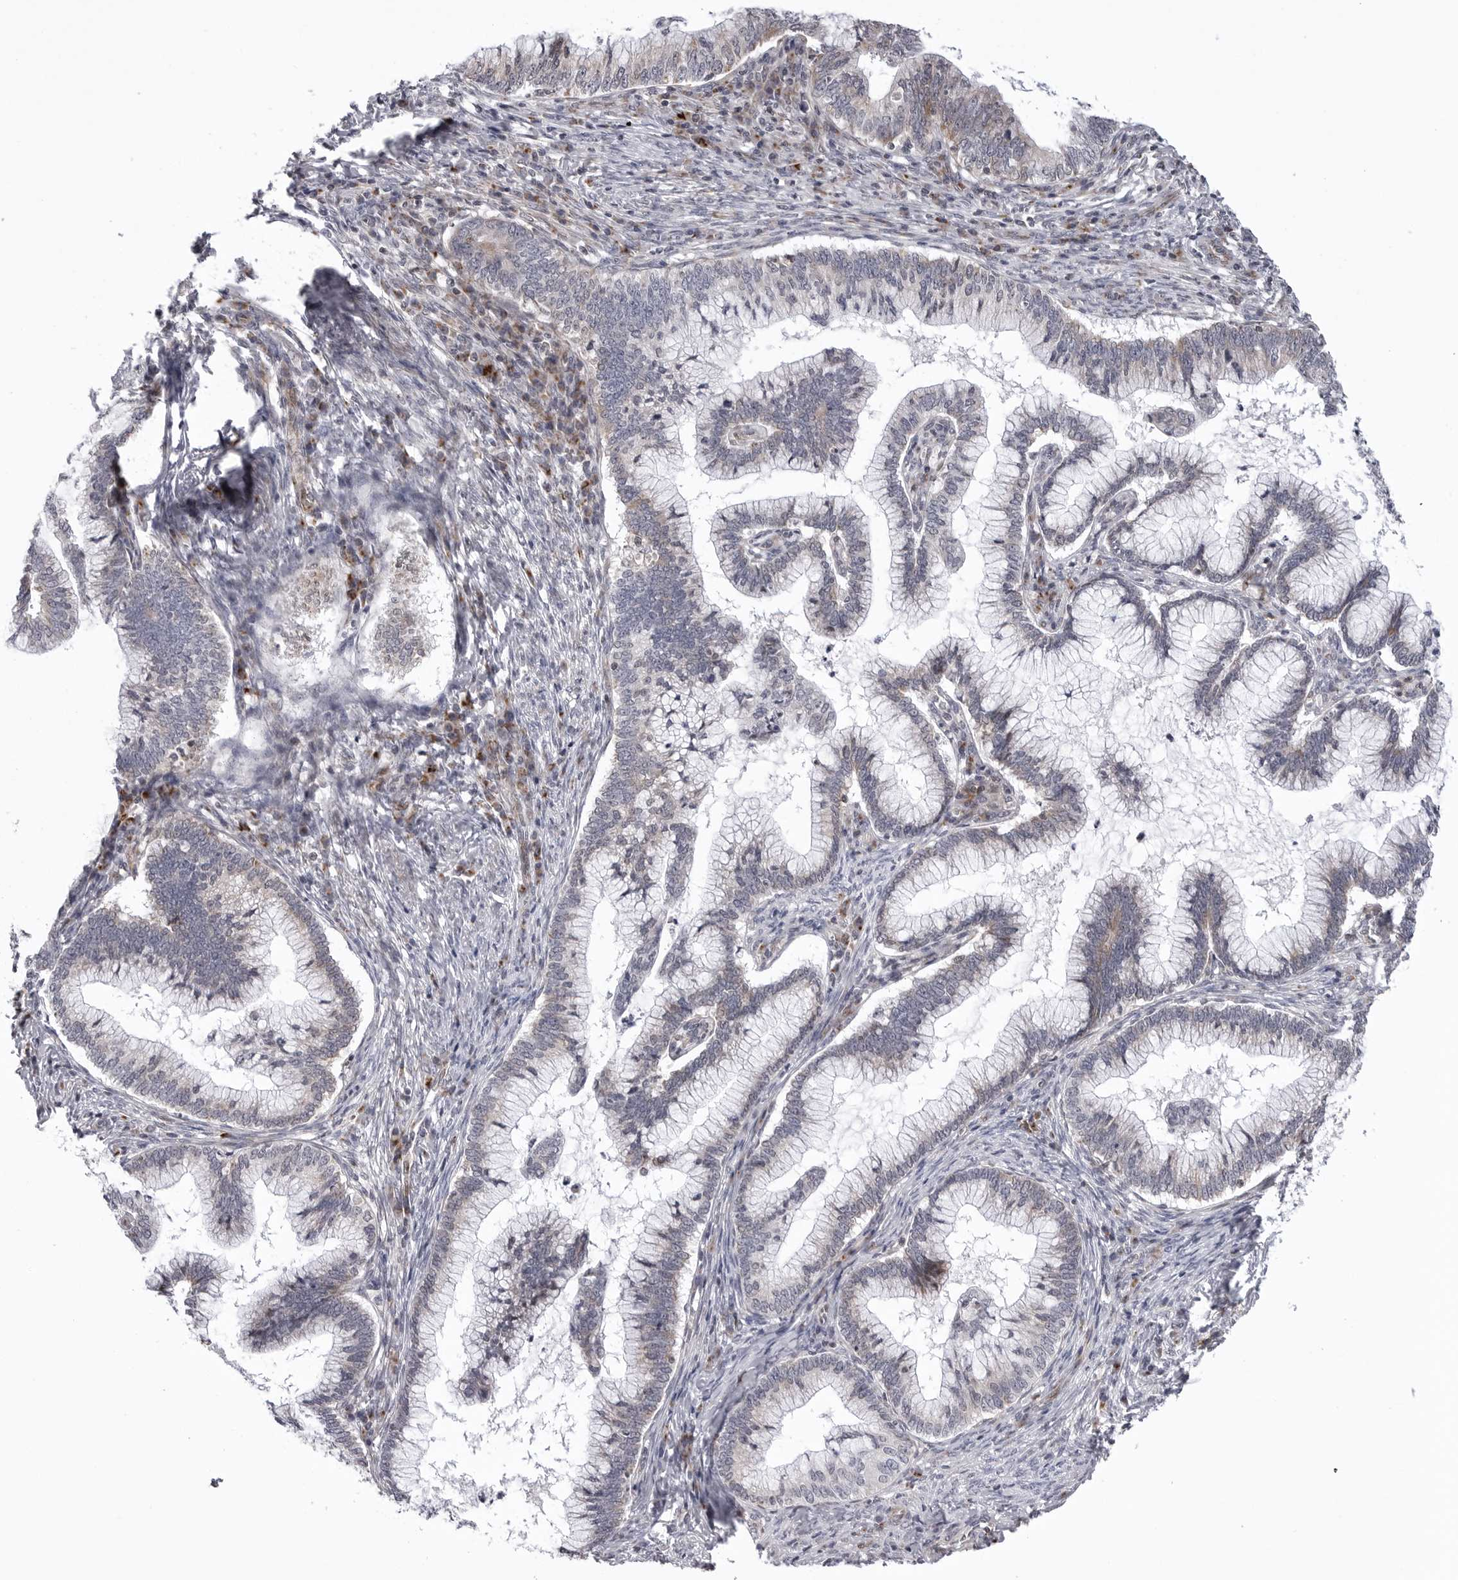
{"staining": {"intensity": "negative", "quantity": "none", "location": "none"}, "tissue": "cervical cancer", "cell_type": "Tumor cells", "image_type": "cancer", "snomed": [{"axis": "morphology", "description": "Adenocarcinoma, NOS"}, {"axis": "topography", "description": "Cervix"}], "caption": "DAB (3,3'-diaminobenzidine) immunohistochemical staining of human cervical adenocarcinoma reveals no significant expression in tumor cells. The staining is performed using DAB brown chromogen with nuclei counter-stained in using hematoxylin.", "gene": "CDK20", "patient": {"sex": "female", "age": 36}}